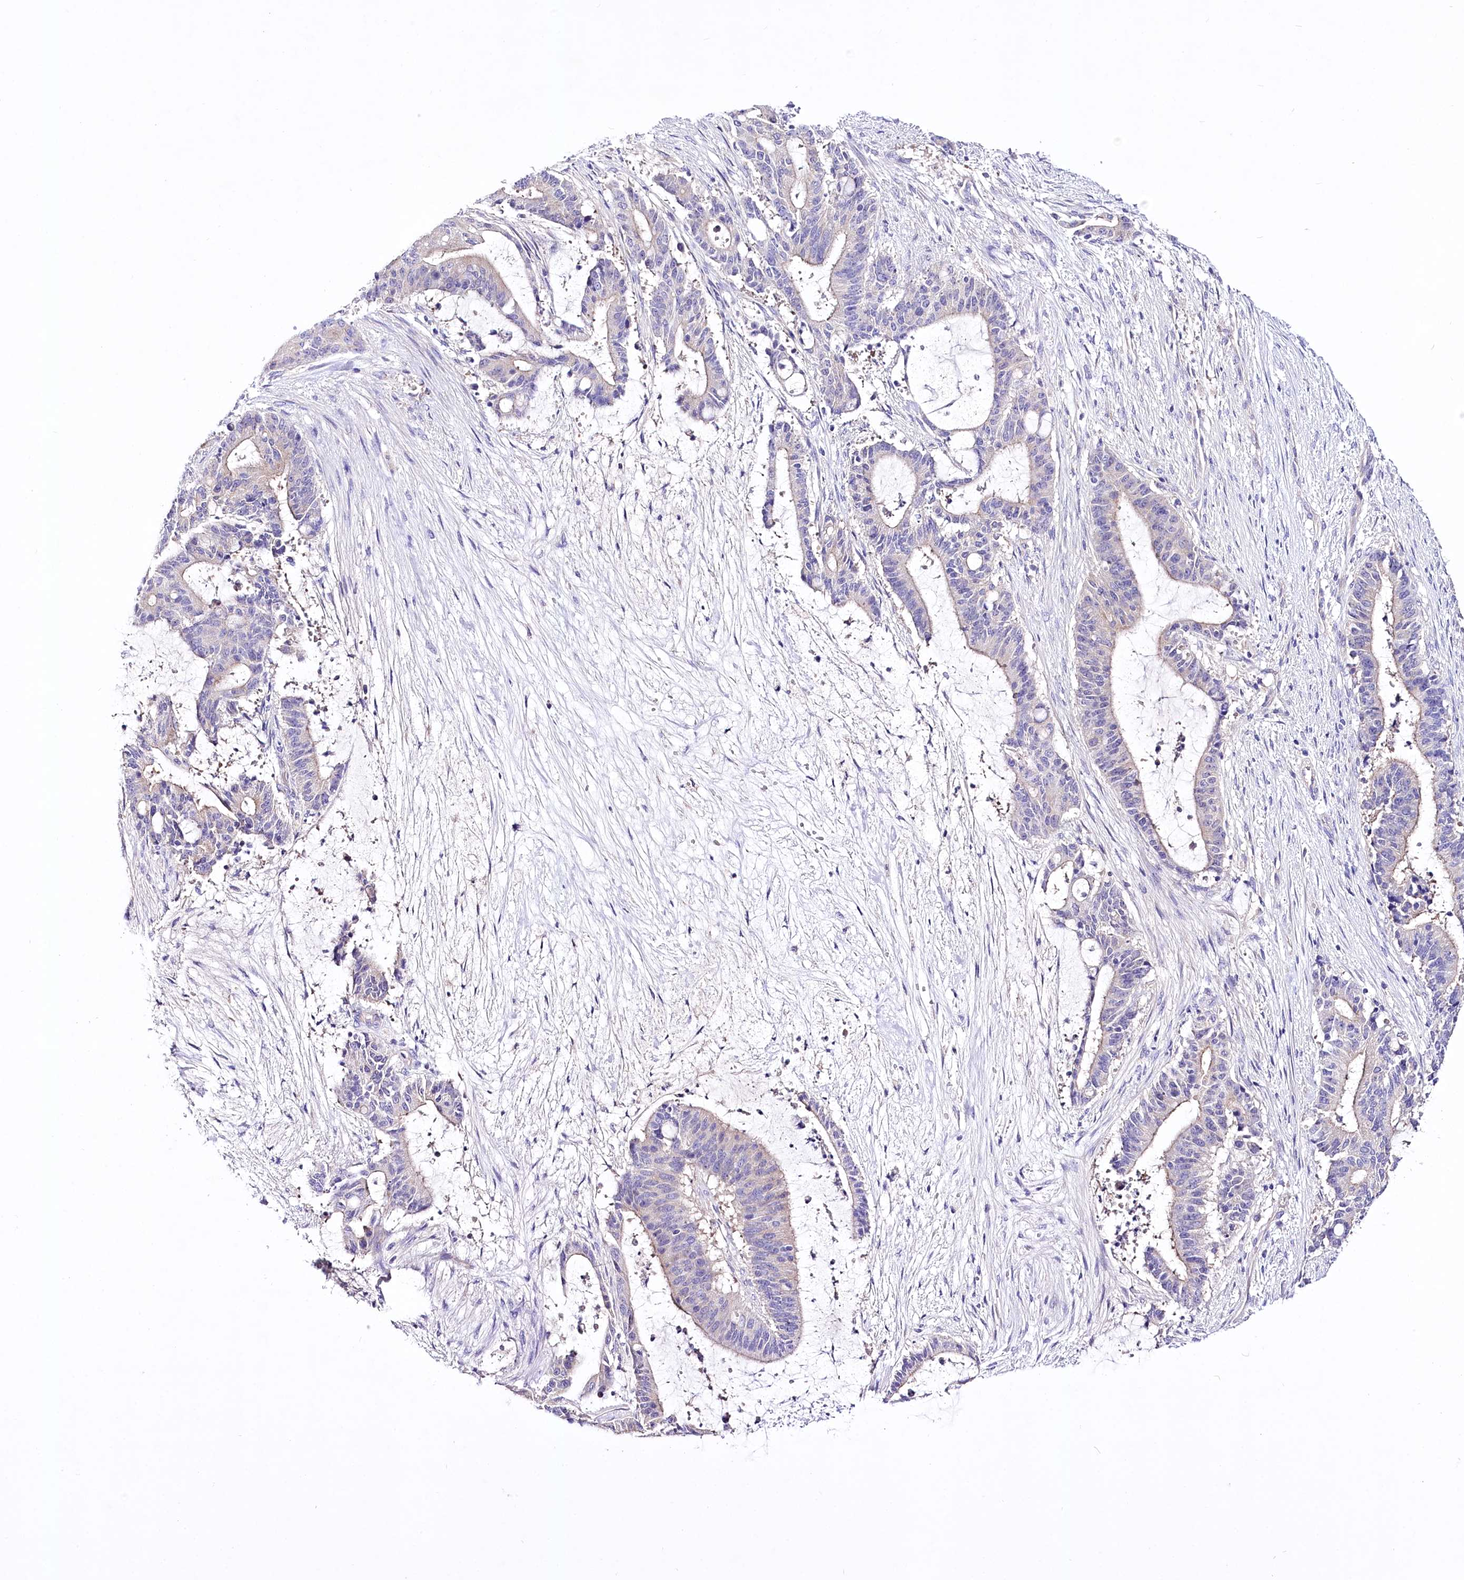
{"staining": {"intensity": "weak", "quantity": "<25%", "location": "cytoplasmic/membranous"}, "tissue": "liver cancer", "cell_type": "Tumor cells", "image_type": "cancer", "snomed": [{"axis": "morphology", "description": "Normal tissue, NOS"}, {"axis": "morphology", "description": "Cholangiocarcinoma"}, {"axis": "topography", "description": "Liver"}, {"axis": "topography", "description": "Peripheral nerve tissue"}], "caption": "This histopathology image is of cholangiocarcinoma (liver) stained with immunohistochemistry to label a protein in brown with the nuclei are counter-stained blue. There is no expression in tumor cells.", "gene": "LRRC34", "patient": {"sex": "female", "age": 73}}